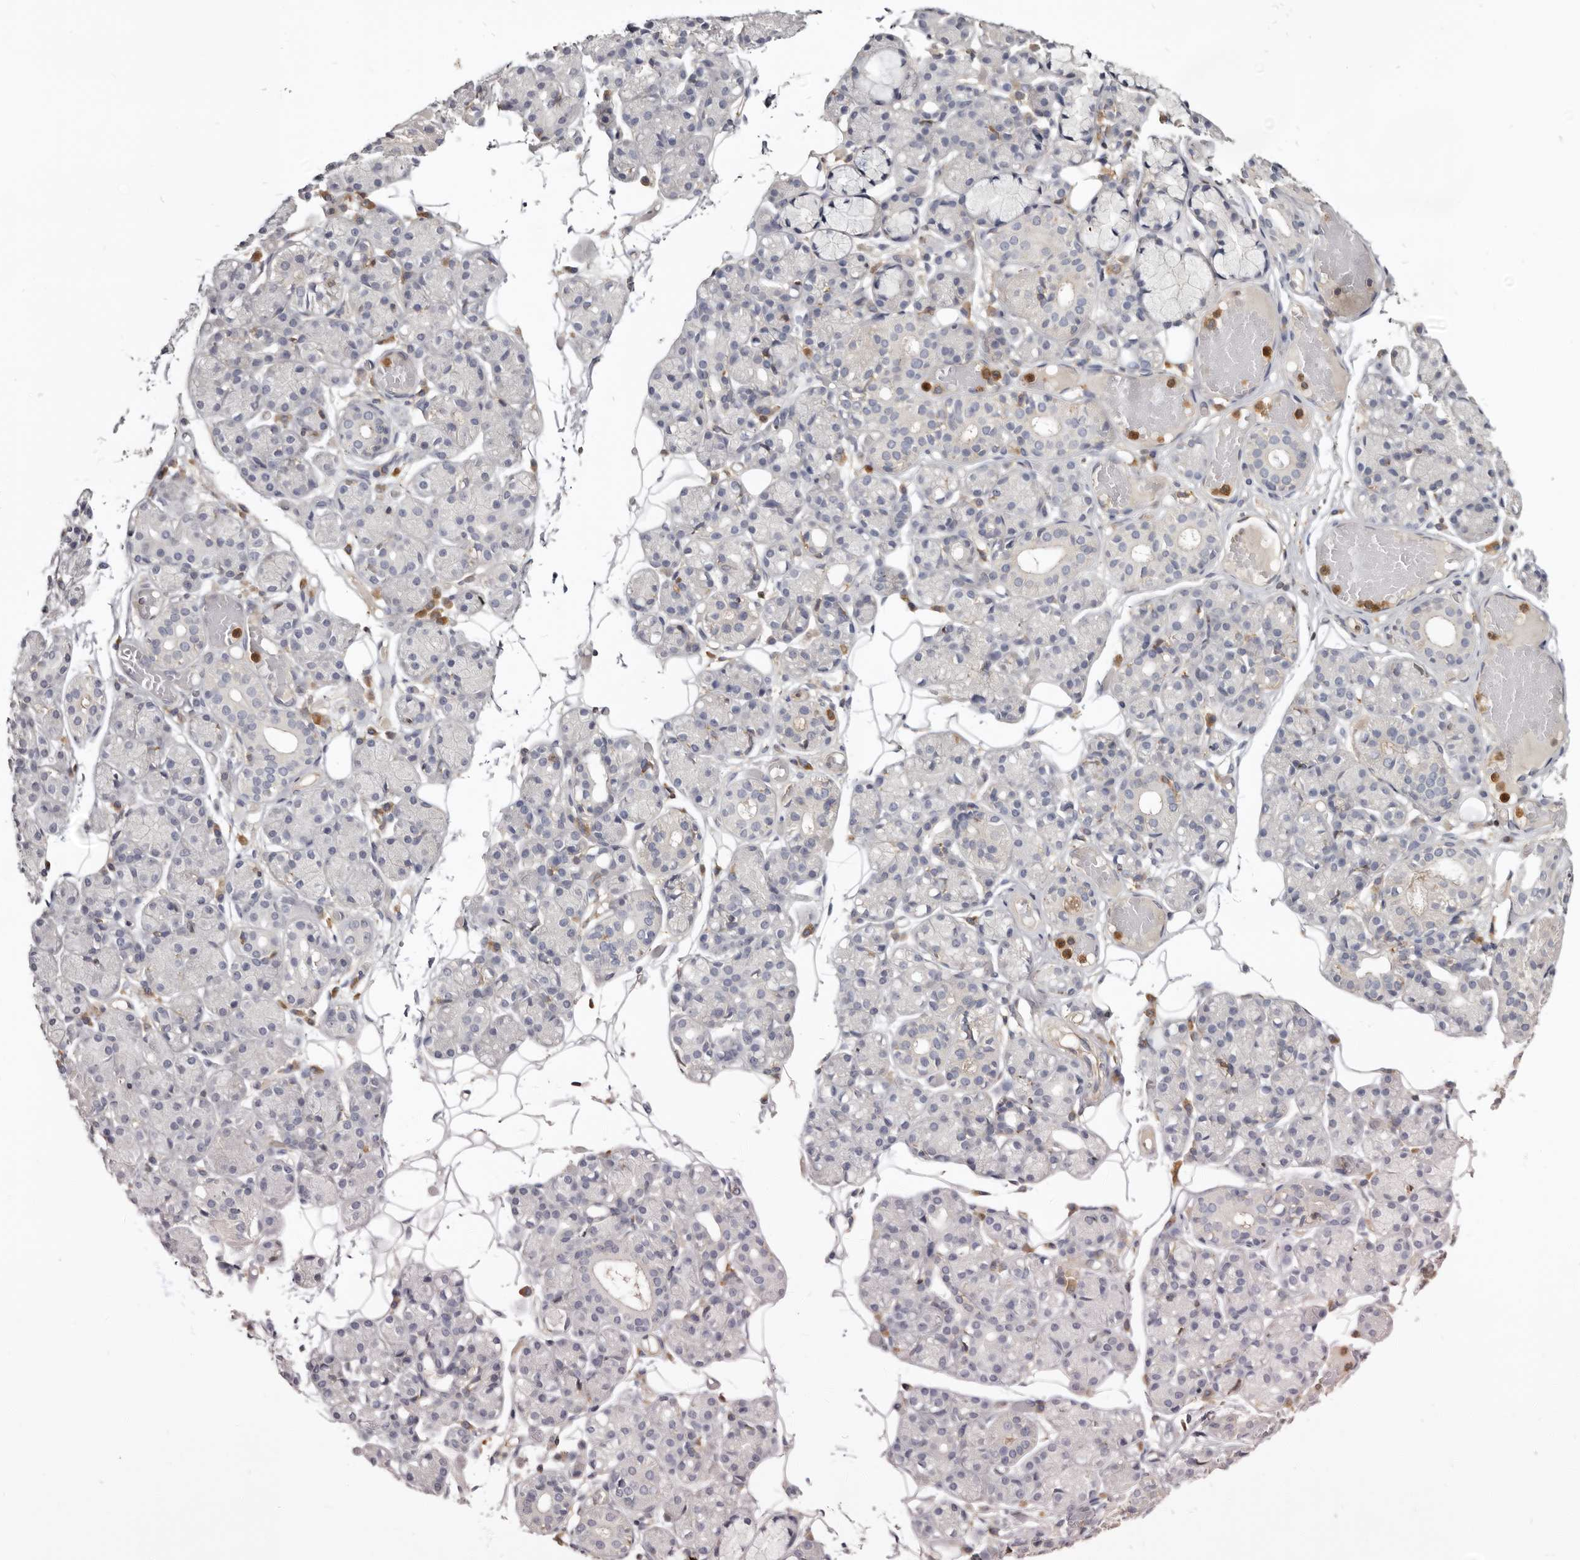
{"staining": {"intensity": "negative", "quantity": "none", "location": "none"}, "tissue": "salivary gland", "cell_type": "Glandular cells", "image_type": "normal", "snomed": [{"axis": "morphology", "description": "Normal tissue, NOS"}, {"axis": "topography", "description": "Salivary gland"}], "caption": "DAB immunohistochemical staining of unremarkable human salivary gland demonstrates no significant staining in glandular cells. (Brightfield microscopy of DAB immunohistochemistry (IHC) at high magnification).", "gene": "CBL", "patient": {"sex": "male", "age": 63}}